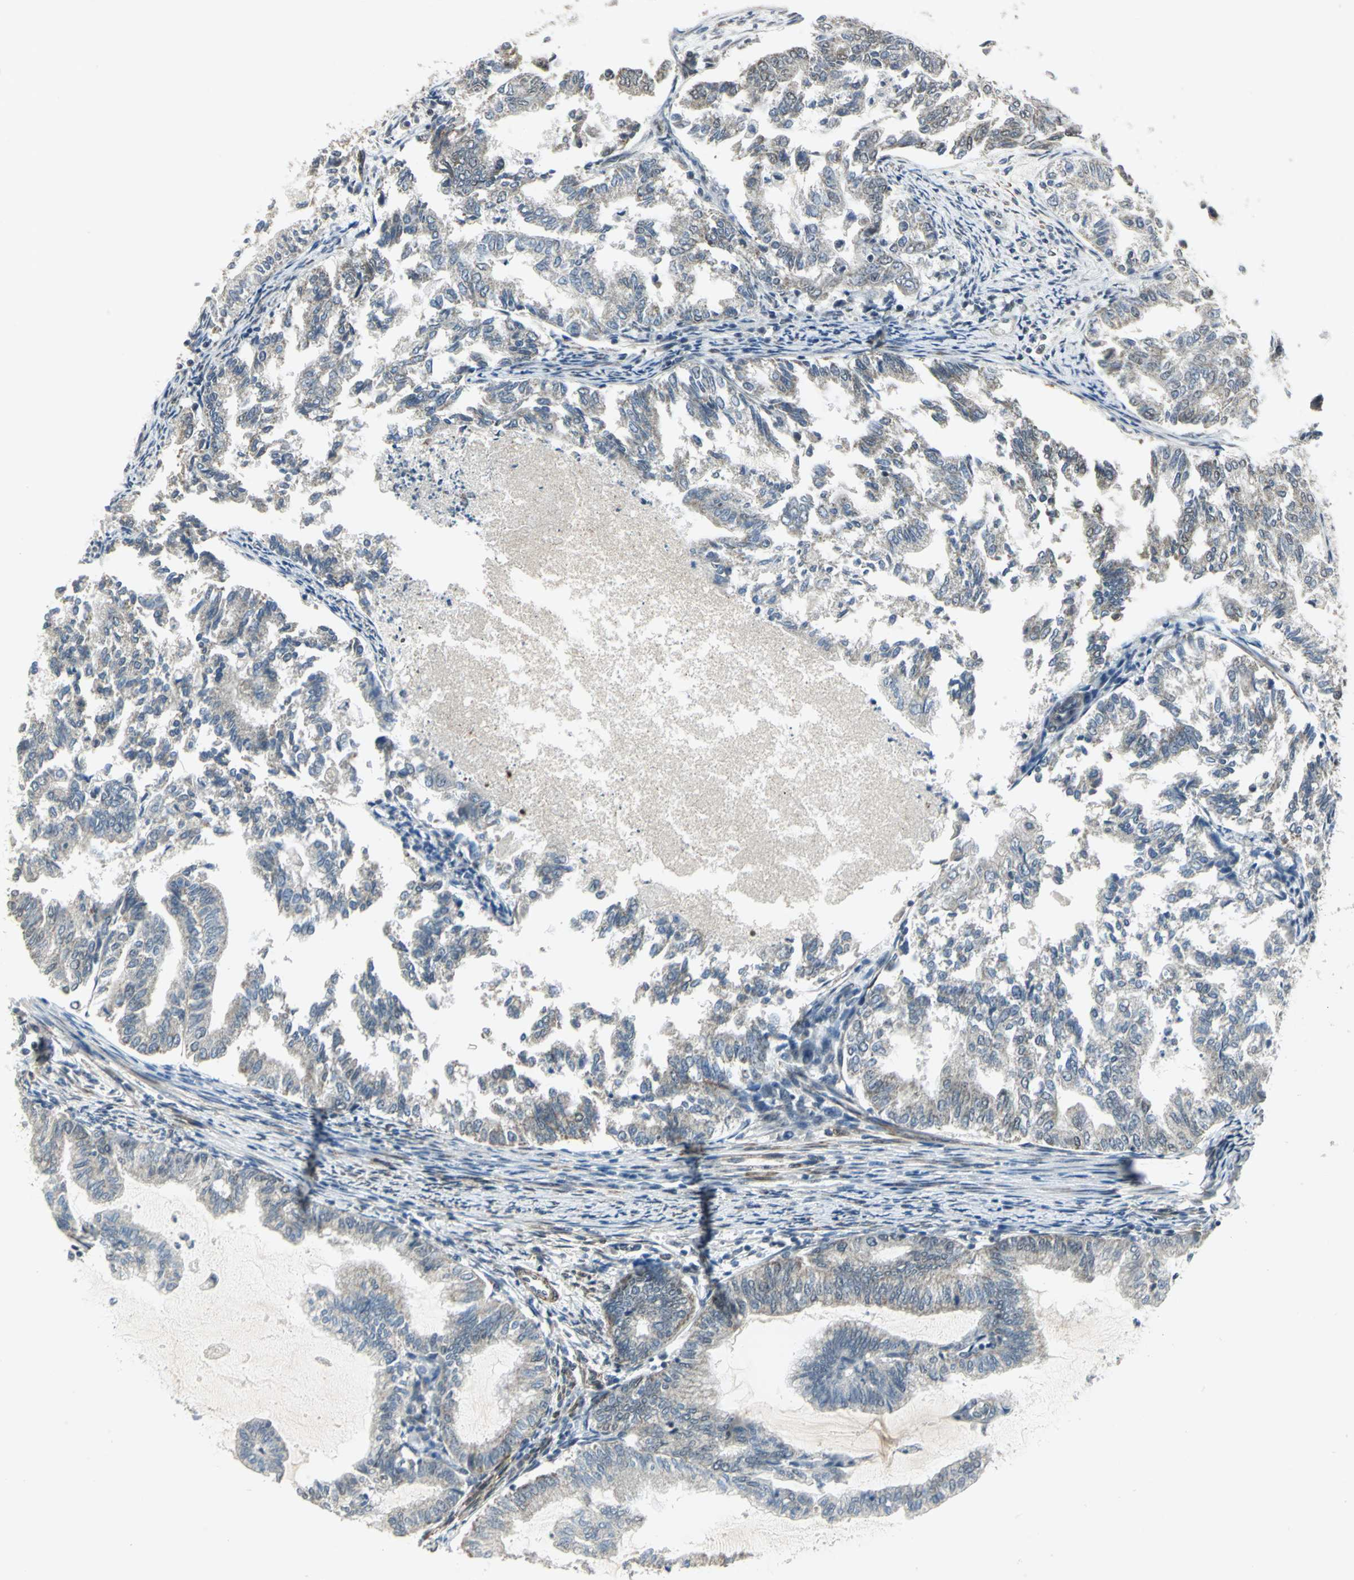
{"staining": {"intensity": "weak", "quantity": "25%-75%", "location": "cytoplasmic/membranous"}, "tissue": "endometrial cancer", "cell_type": "Tumor cells", "image_type": "cancer", "snomed": [{"axis": "morphology", "description": "Adenocarcinoma, NOS"}, {"axis": "topography", "description": "Endometrium"}], "caption": "Weak cytoplasmic/membranous expression is present in about 25%-75% of tumor cells in endometrial cancer.", "gene": "MTA1", "patient": {"sex": "female", "age": 79}}